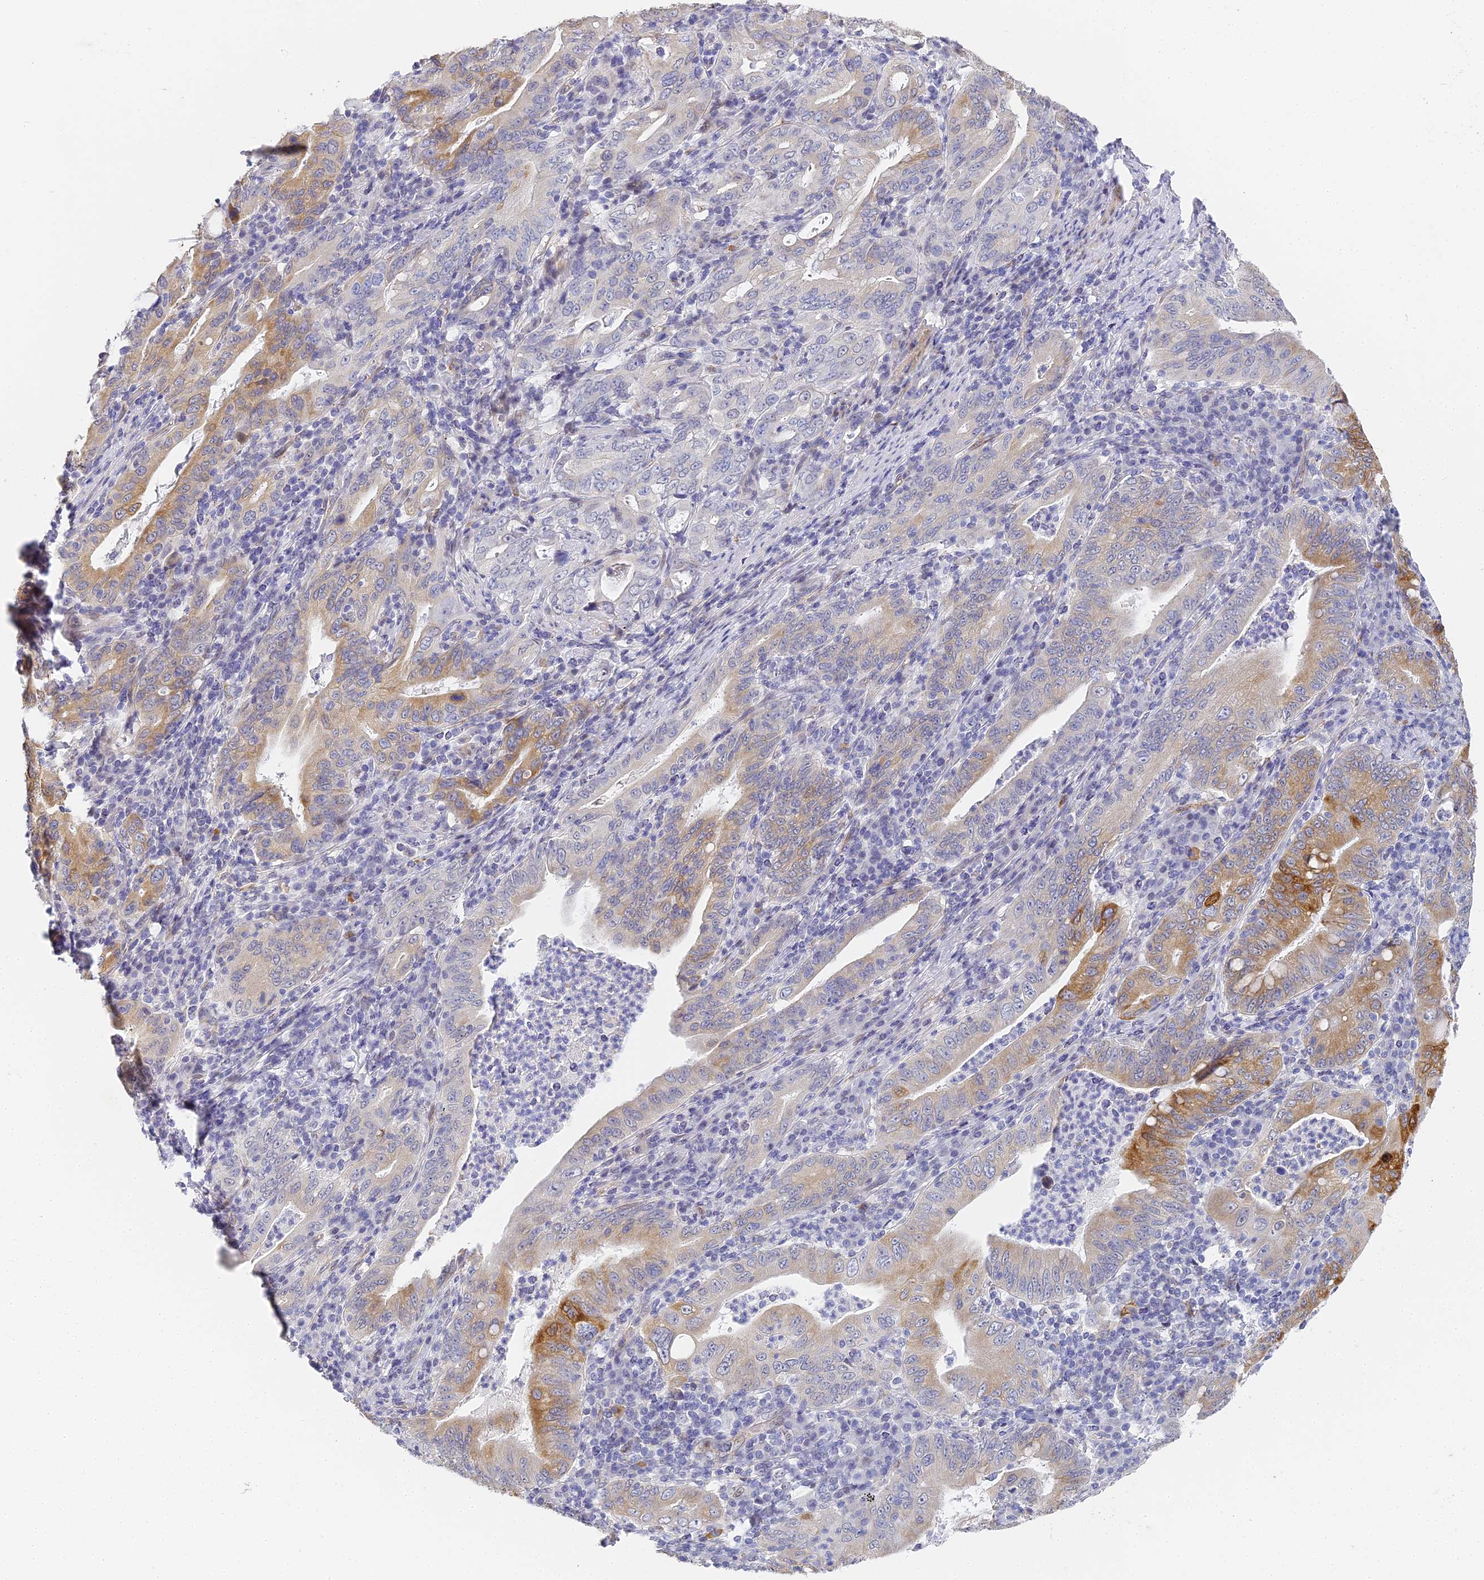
{"staining": {"intensity": "moderate", "quantity": "25%-75%", "location": "cytoplasmic/membranous"}, "tissue": "stomach cancer", "cell_type": "Tumor cells", "image_type": "cancer", "snomed": [{"axis": "morphology", "description": "Normal tissue, NOS"}, {"axis": "morphology", "description": "Adenocarcinoma, NOS"}, {"axis": "topography", "description": "Esophagus"}, {"axis": "topography", "description": "Stomach, upper"}, {"axis": "topography", "description": "Peripheral nerve tissue"}], "caption": "A micrograph of stomach cancer stained for a protein demonstrates moderate cytoplasmic/membranous brown staining in tumor cells.", "gene": "GJA1", "patient": {"sex": "male", "age": 62}}